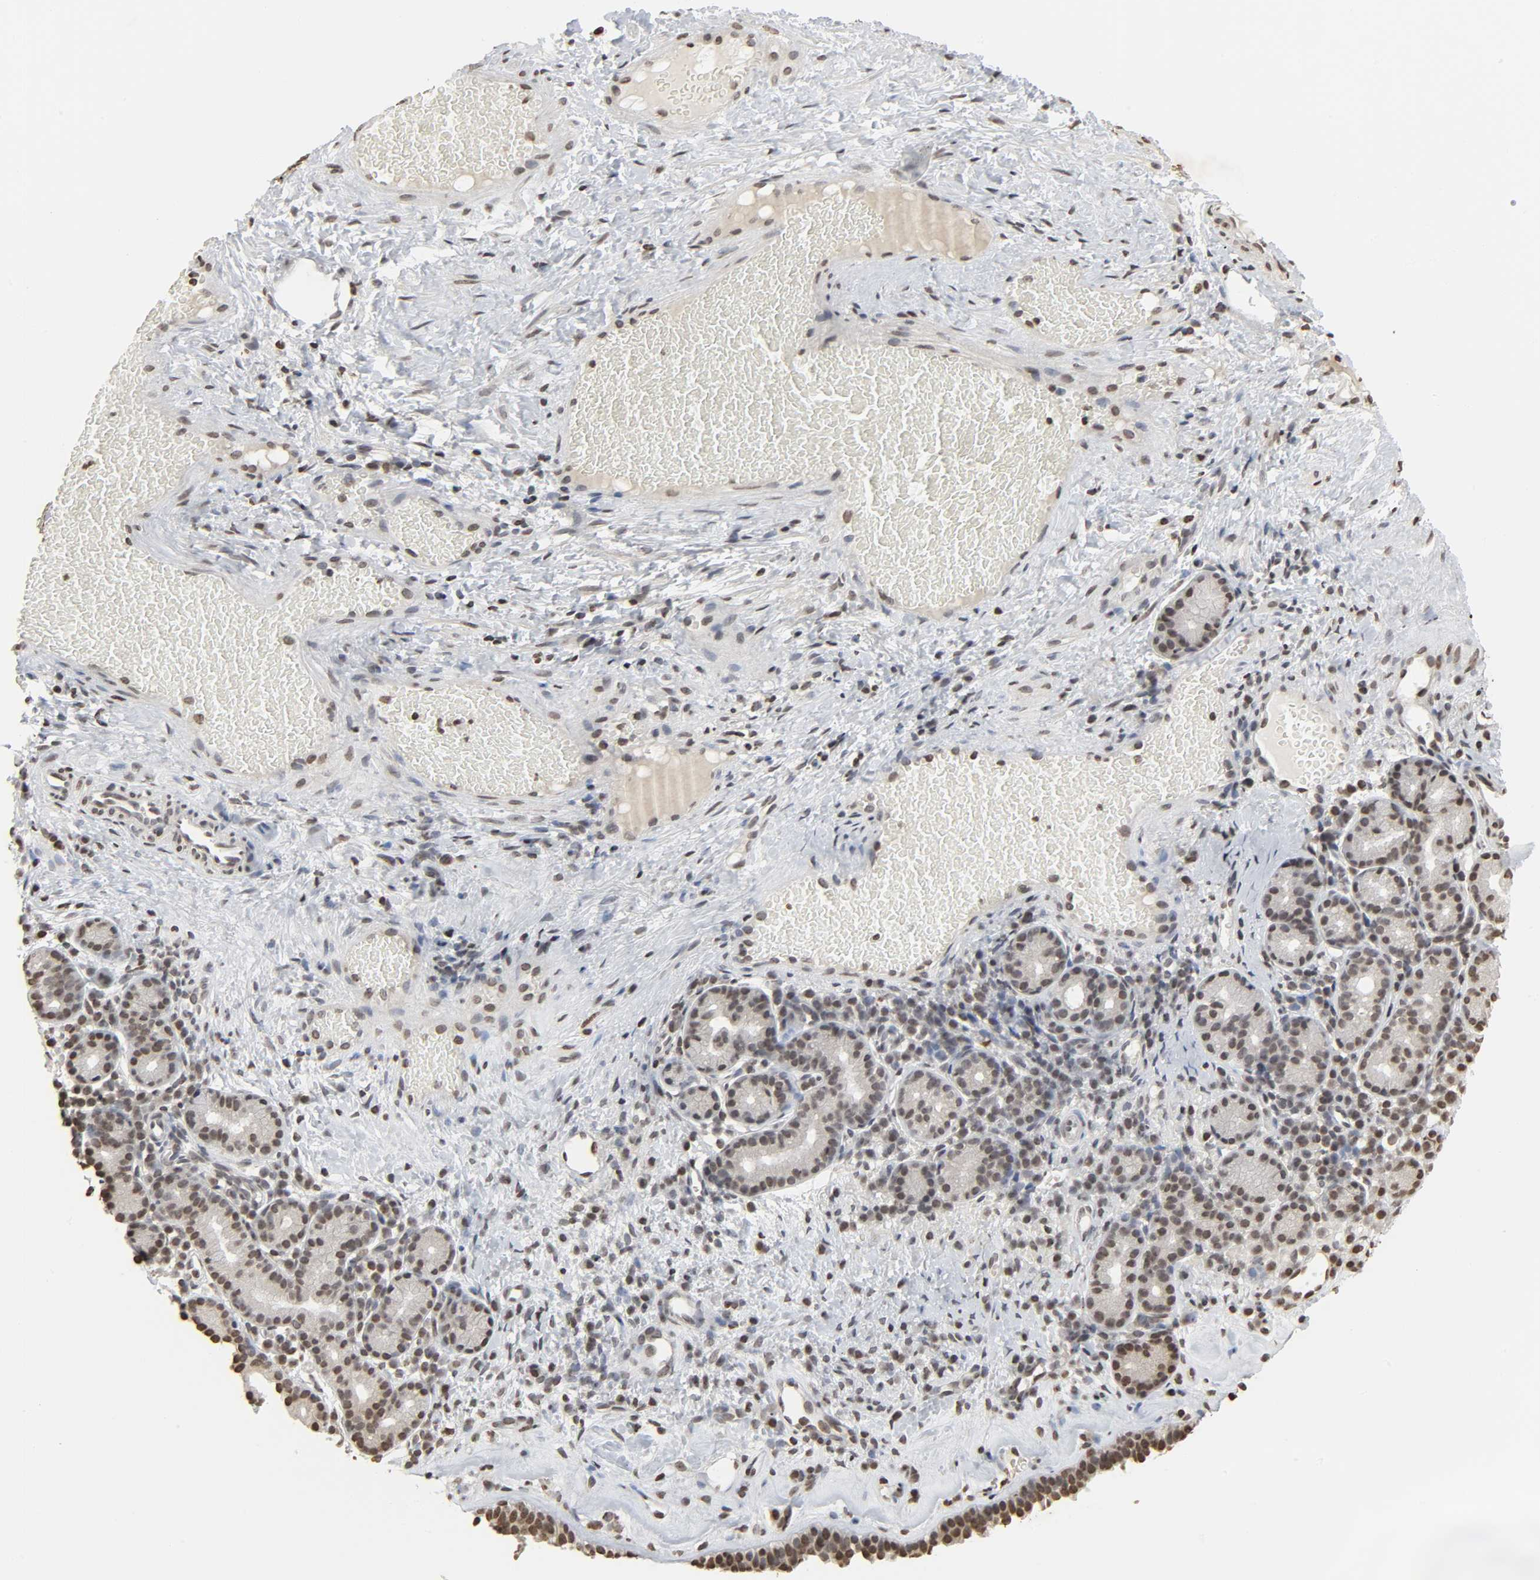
{"staining": {"intensity": "moderate", "quantity": ">75%", "location": "nuclear"}, "tissue": "nasopharynx", "cell_type": "Respiratory epithelial cells", "image_type": "normal", "snomed": [{"axis": "morphology", "description": "Normal tissue, NOS"}, {"axis": "morphology", "description": "Inflammation, NOS"}, {"axis": "topography", "description": "Nasopharynx"}], "caption": "A medium amount of moderate nuclear staining is identified in about >75% of respiratory epithelial cells in unremarkable nasopharynx.", "gene": "ELAVL1", "patient": {"sex": "female", "age": 55}}